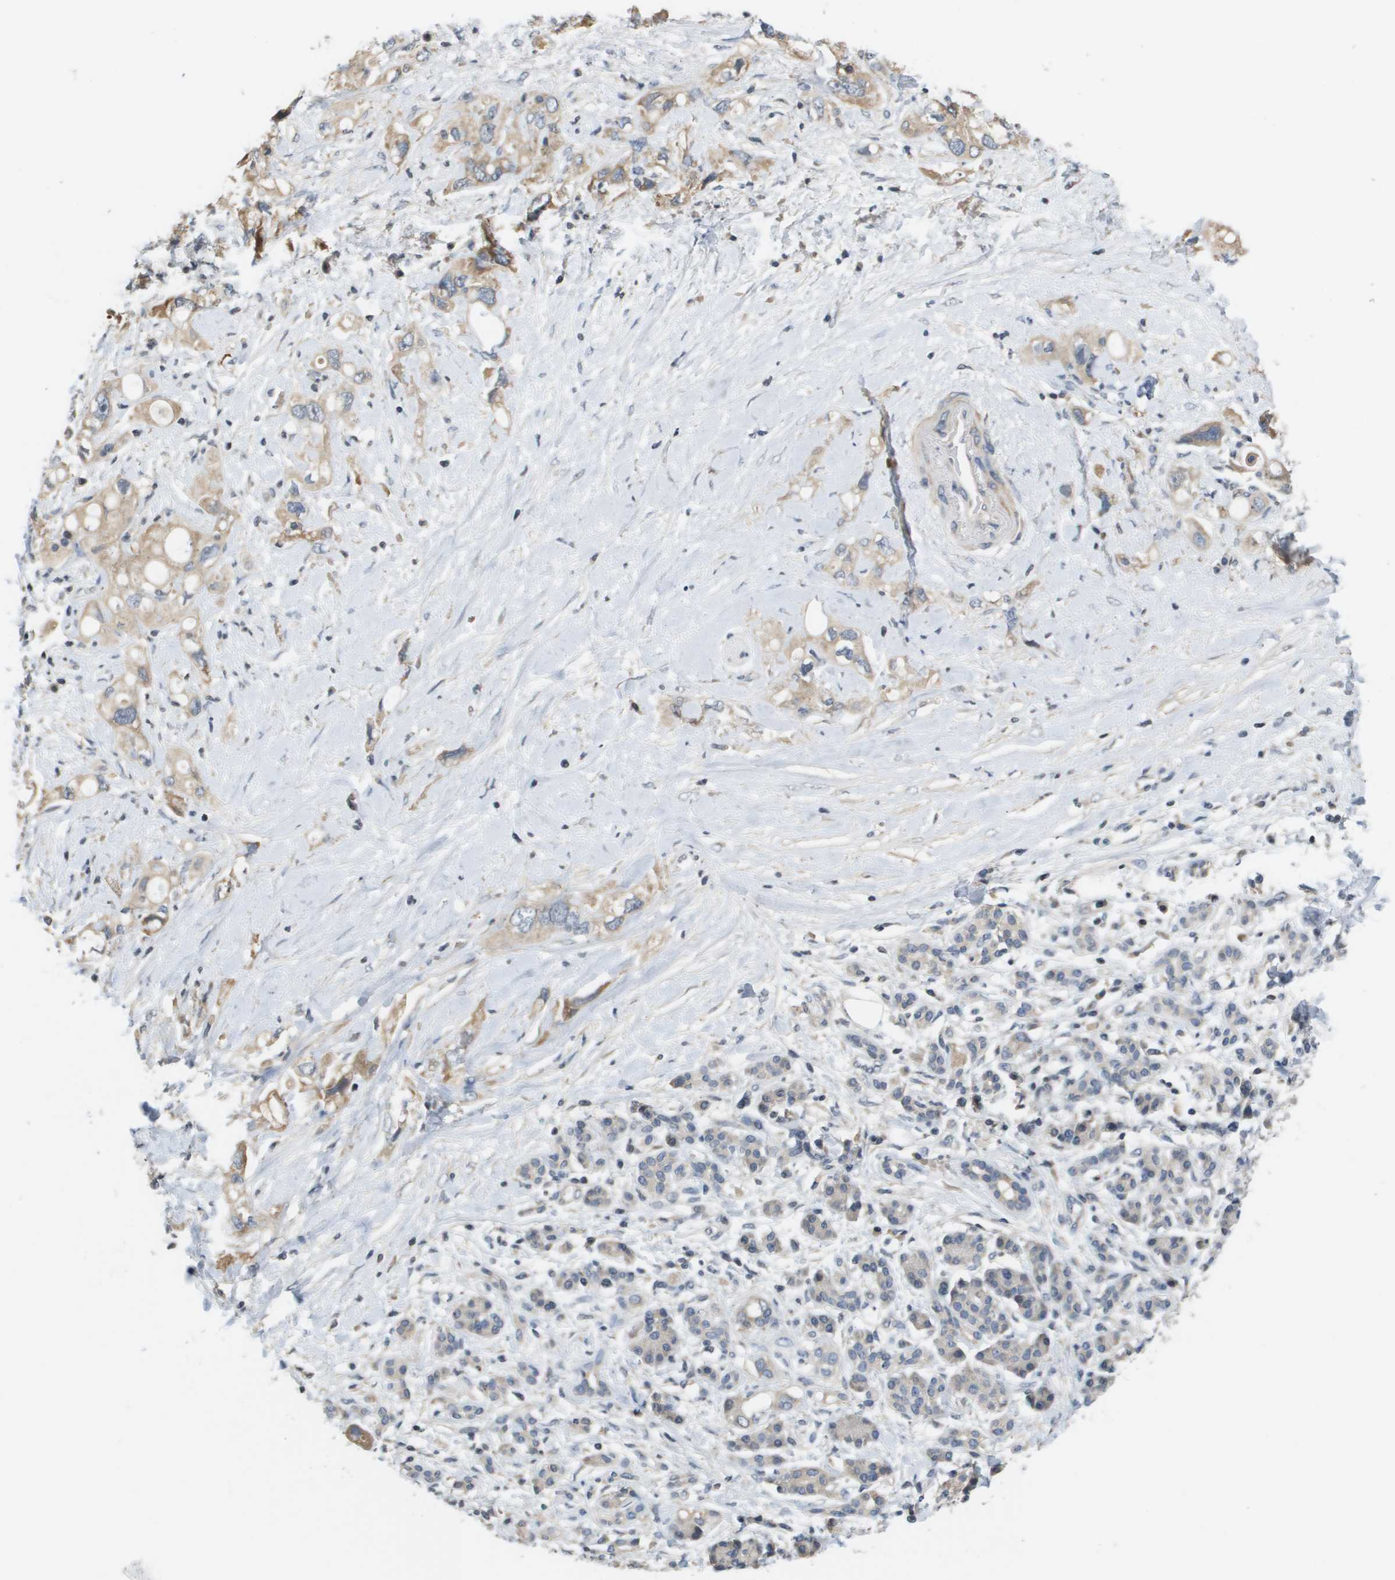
{"staining": {"intensity": "moderate", "quantity": ">75%", "location": "cytoplasmic/membranous"}, "tissue": "pancreatic cancer", "cell_type": "Tumor cells", "image_type": "cancer", "snomed": [{"axis": "morphology", "description": "Adenocarcinoma, NOS"}, {"axis": "topography", "description": "Pancreas"}], "caption": "Pancreatic adenocarcinoma stained for a protein reveals moderate cytoplasmic/membranous positivity in tumor cells.", "gene": "CAPN11", "patient": {"sex": "female", "age": 56}}